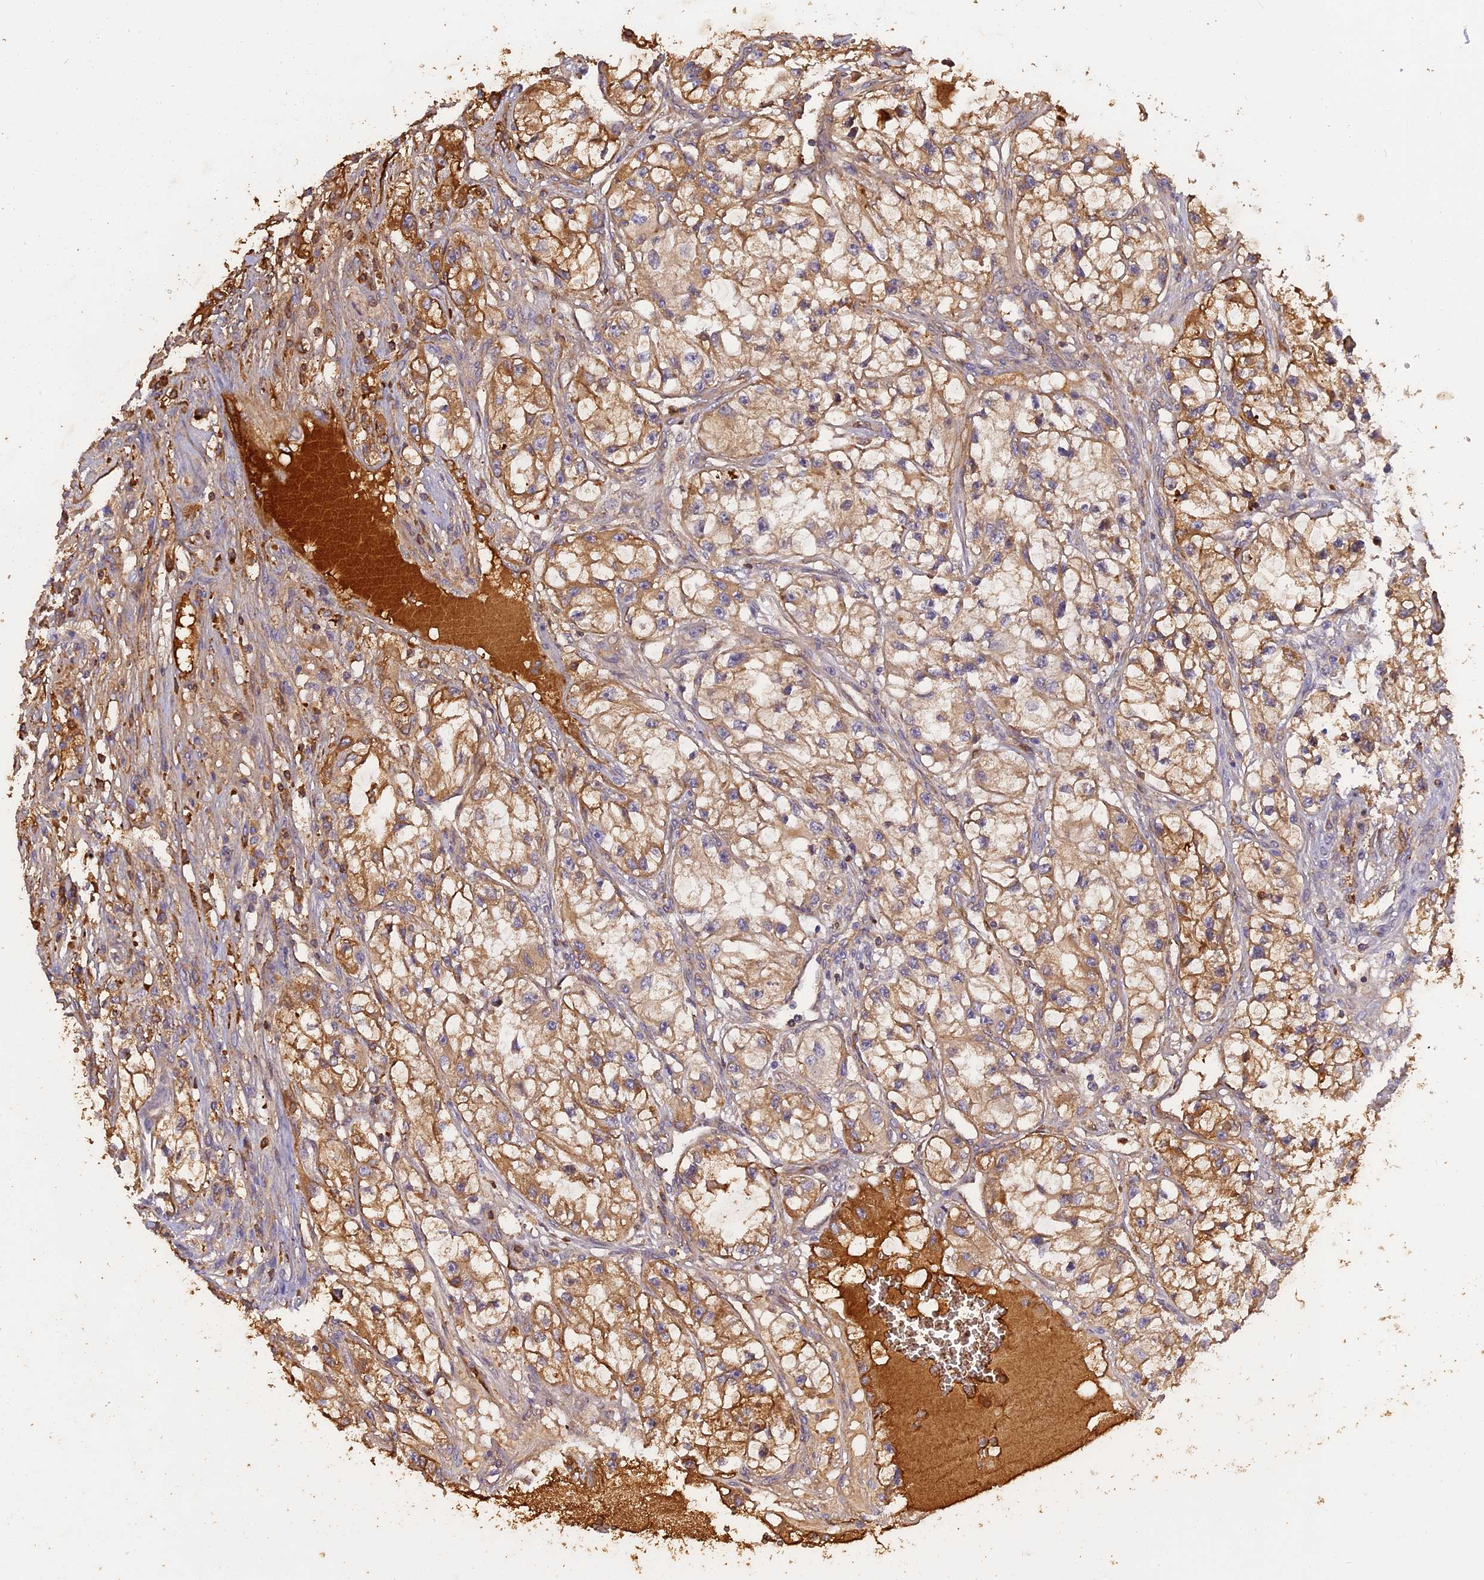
{"staining": {"intensity": "moderate", "quantity": ">75%", "location": "cytoplasmic/membranous"}, "tissue": "renal cancer", "cell_type": "Tumor cells", "image_type": "cancer", "snomed": [{"axis": "morphology", "description": "Adenocarcinoma, NOS"}, {"axis": "topography", "description": "Kidney"}], "caption": "Protein expression analysis of human renal cancer (adenocarcinoma) reveals moderate cytoplasmic/membranous positivity in about >75% of tumor cells. (DAB (3,3'-diaminobenzidine) IHC with brightfield microscopy, high magnification).", "gene": "PZP", "patient": {"sex": "female", "age": 57}}